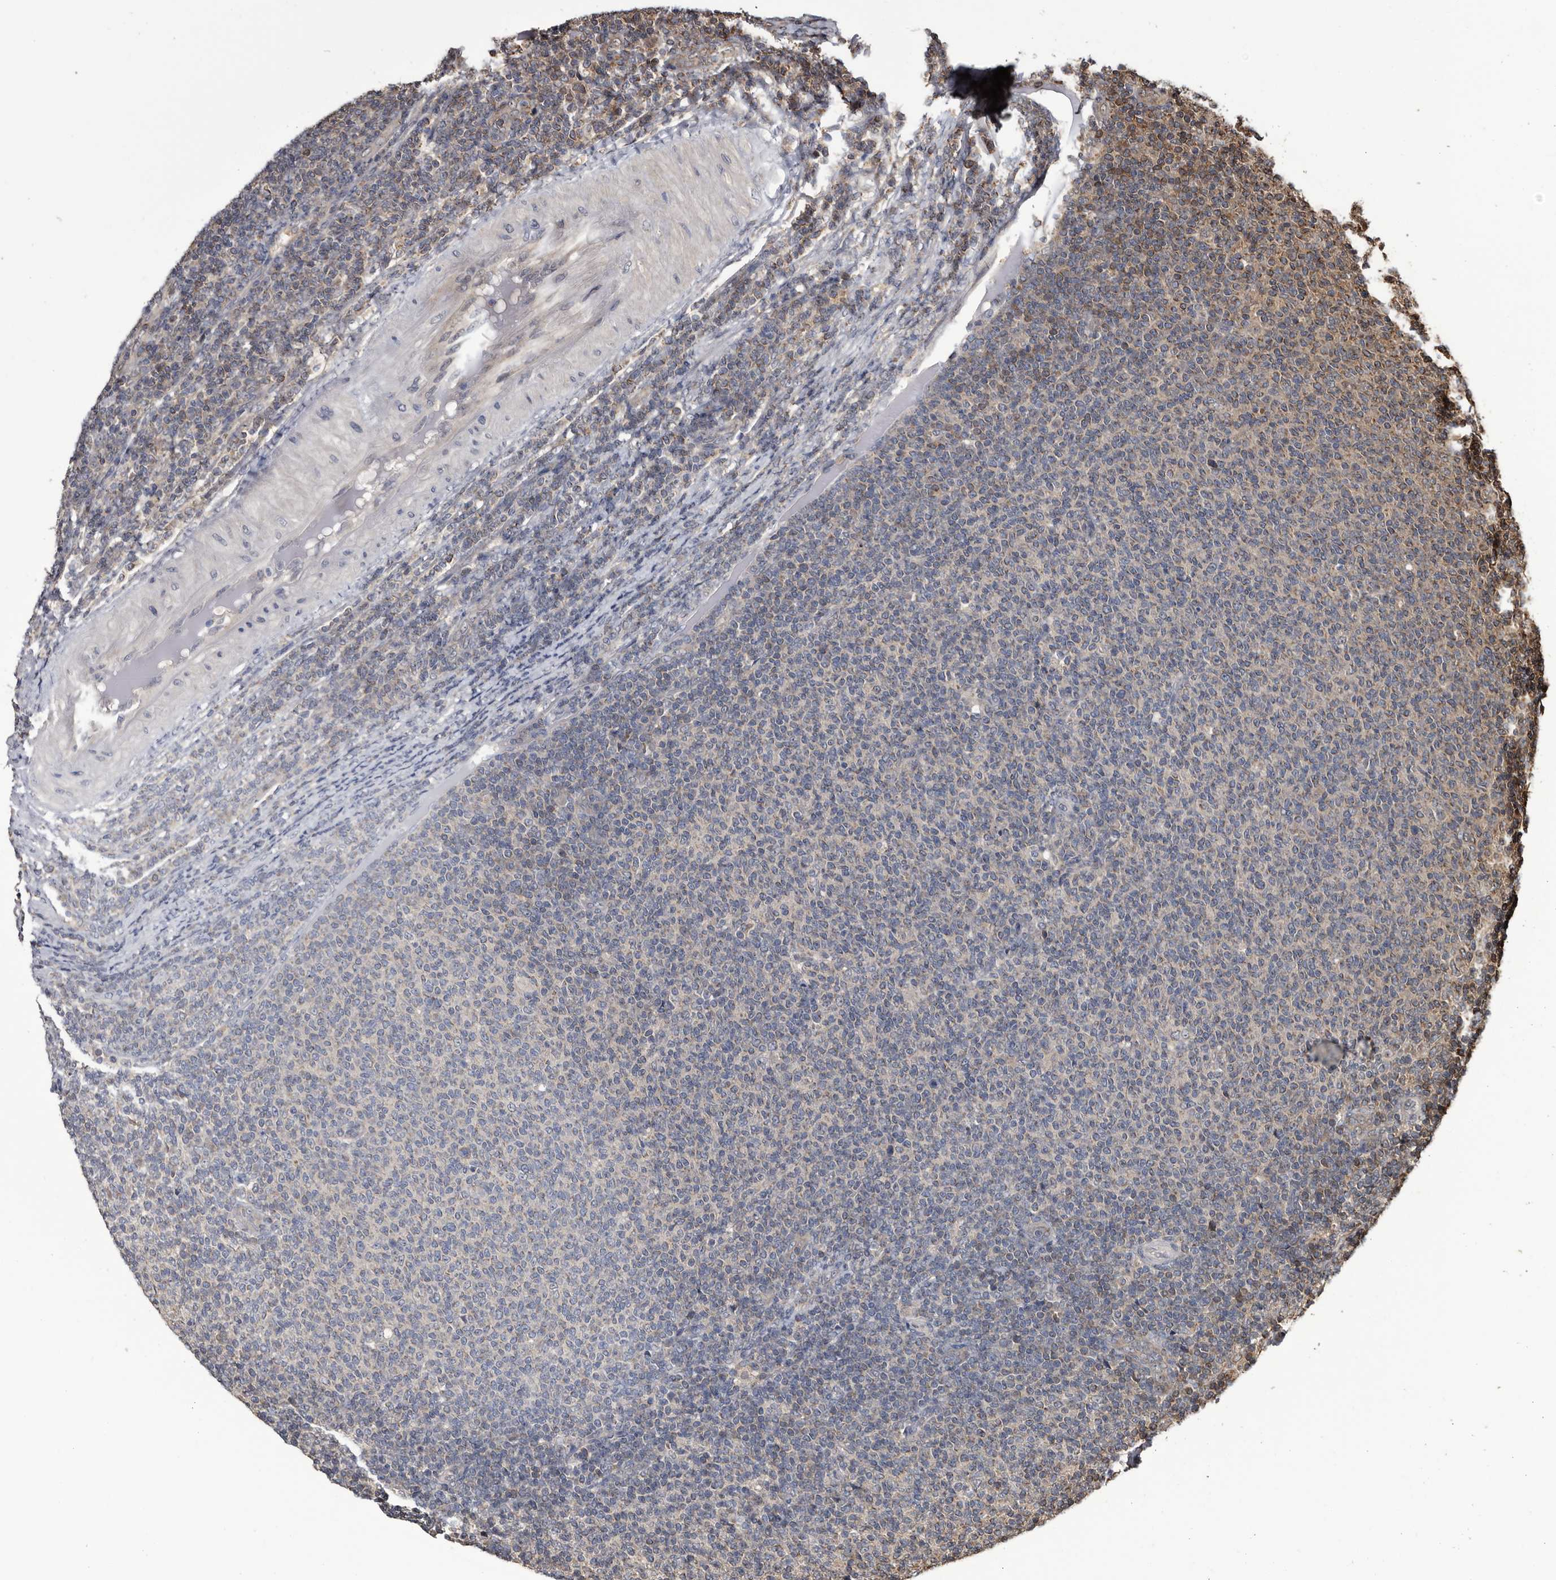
{"staining": {"intensity": "negative", "quantity": "none", "location": "none"}, "tissue": "lymphoma", "cell_type": "Tumor cells", "image_type": "cancer", "snomed": [{"axis": "morphology", "description": "Malignant lymphoma, non-Hodgkin's type, Low grade"}, {"axis": "topography", "description": "Lymph node"}], "caption": "Human lymphoma stained for a protein using IHC demonstrates no positivity in tumor cells.", "gene": "TTI2", "patient": {"sex": "male", "age": 66}}